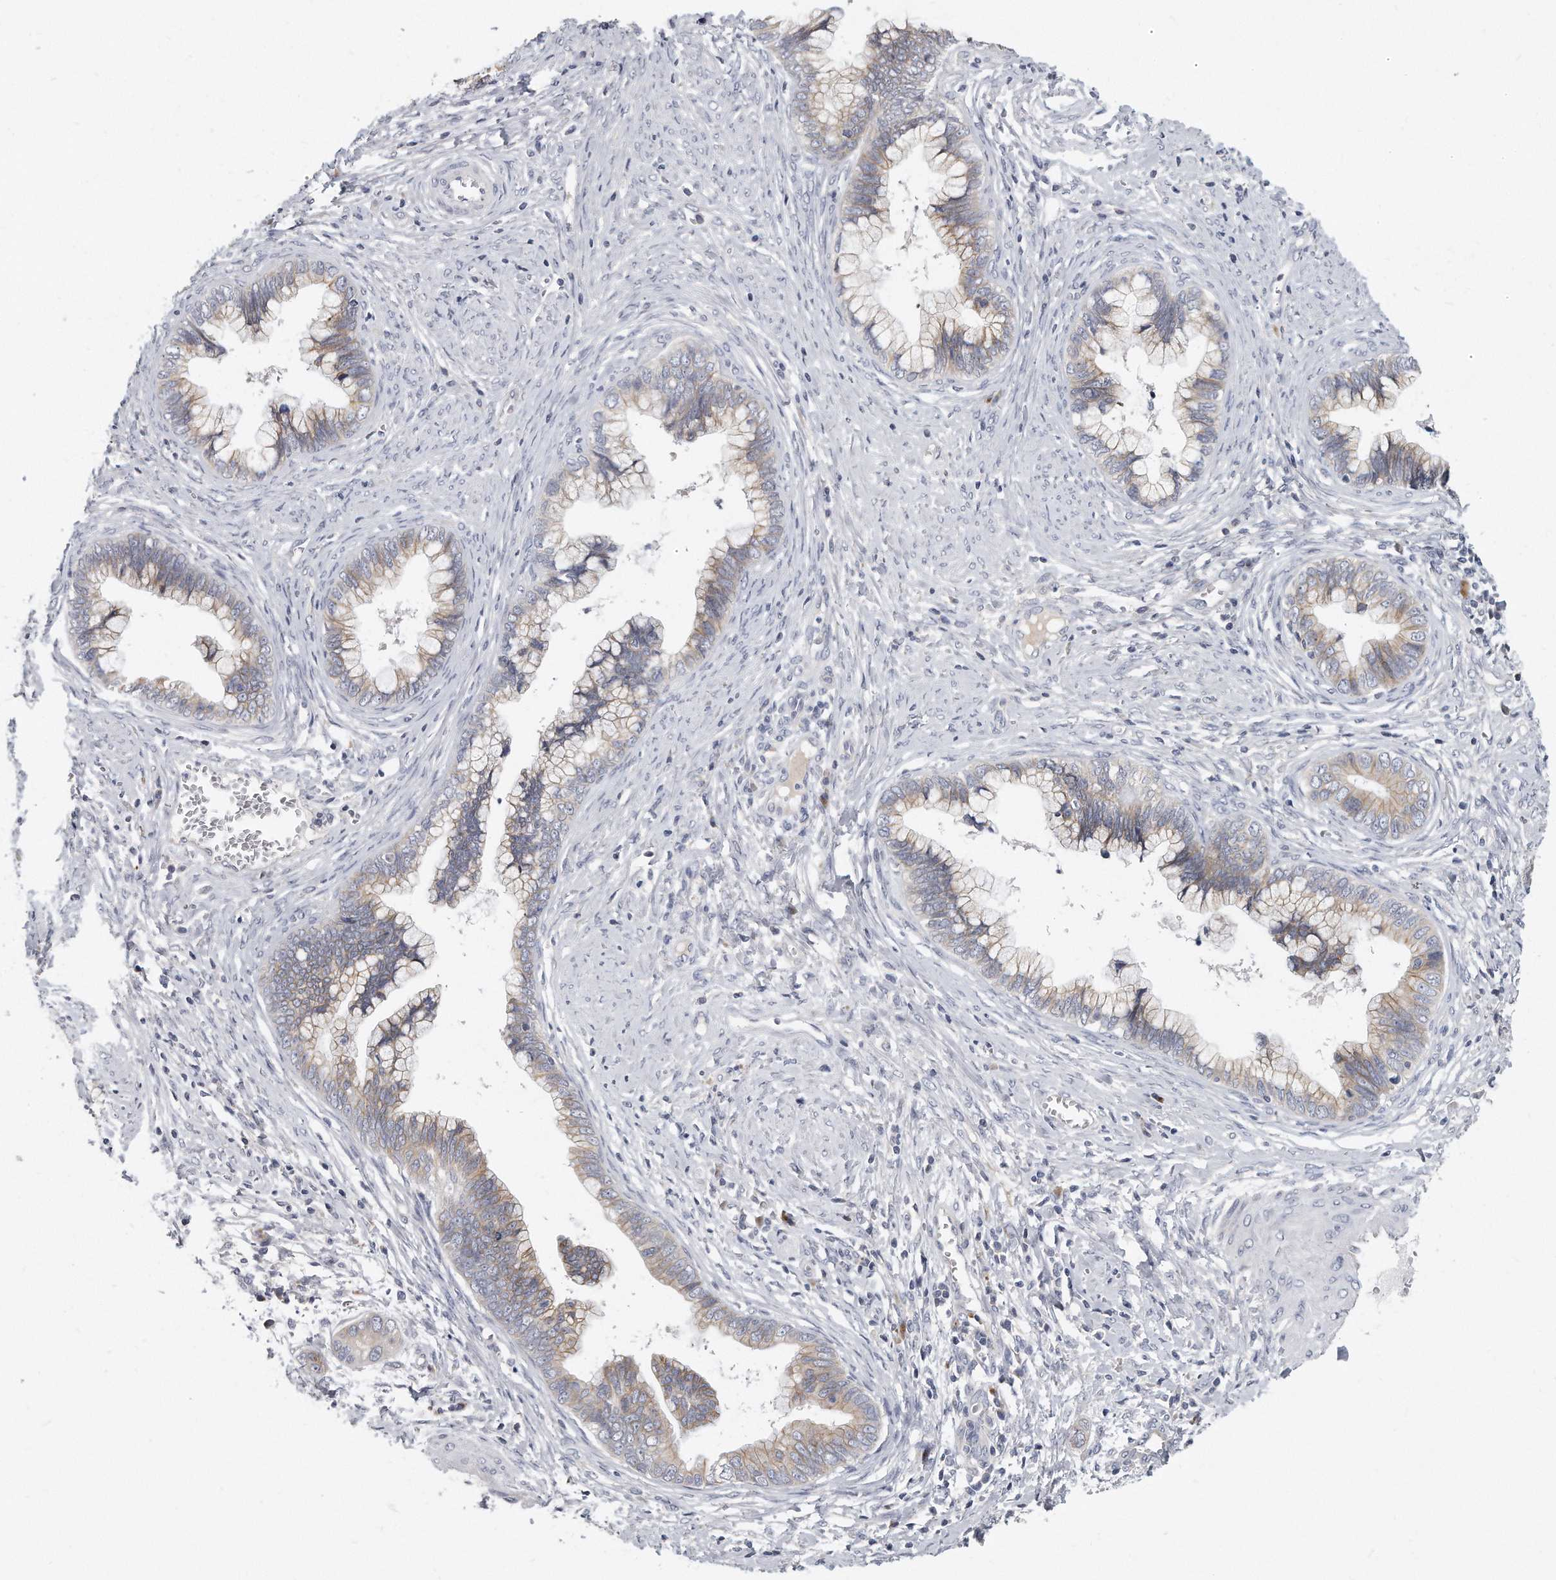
{"staining": {"intensity": "weak", "quantity": "<25%", "location": "cytoplasmic/membranous"}, "tissue": "cervical cancer", "cell_type": "Tumor cells", "image_type": "cancer", "snomed": [{"axis": "morphology", "description": "Adenocarcinoma, NOS"}, {"axis": "topography", "description": "Cervix"}], "caption": "IHC of human adenocarcinoma (cervical) exhibits no expression in tumor cells.", "gene": "PLEKHA6", "patient": {"sex": "female", "age": 44}}